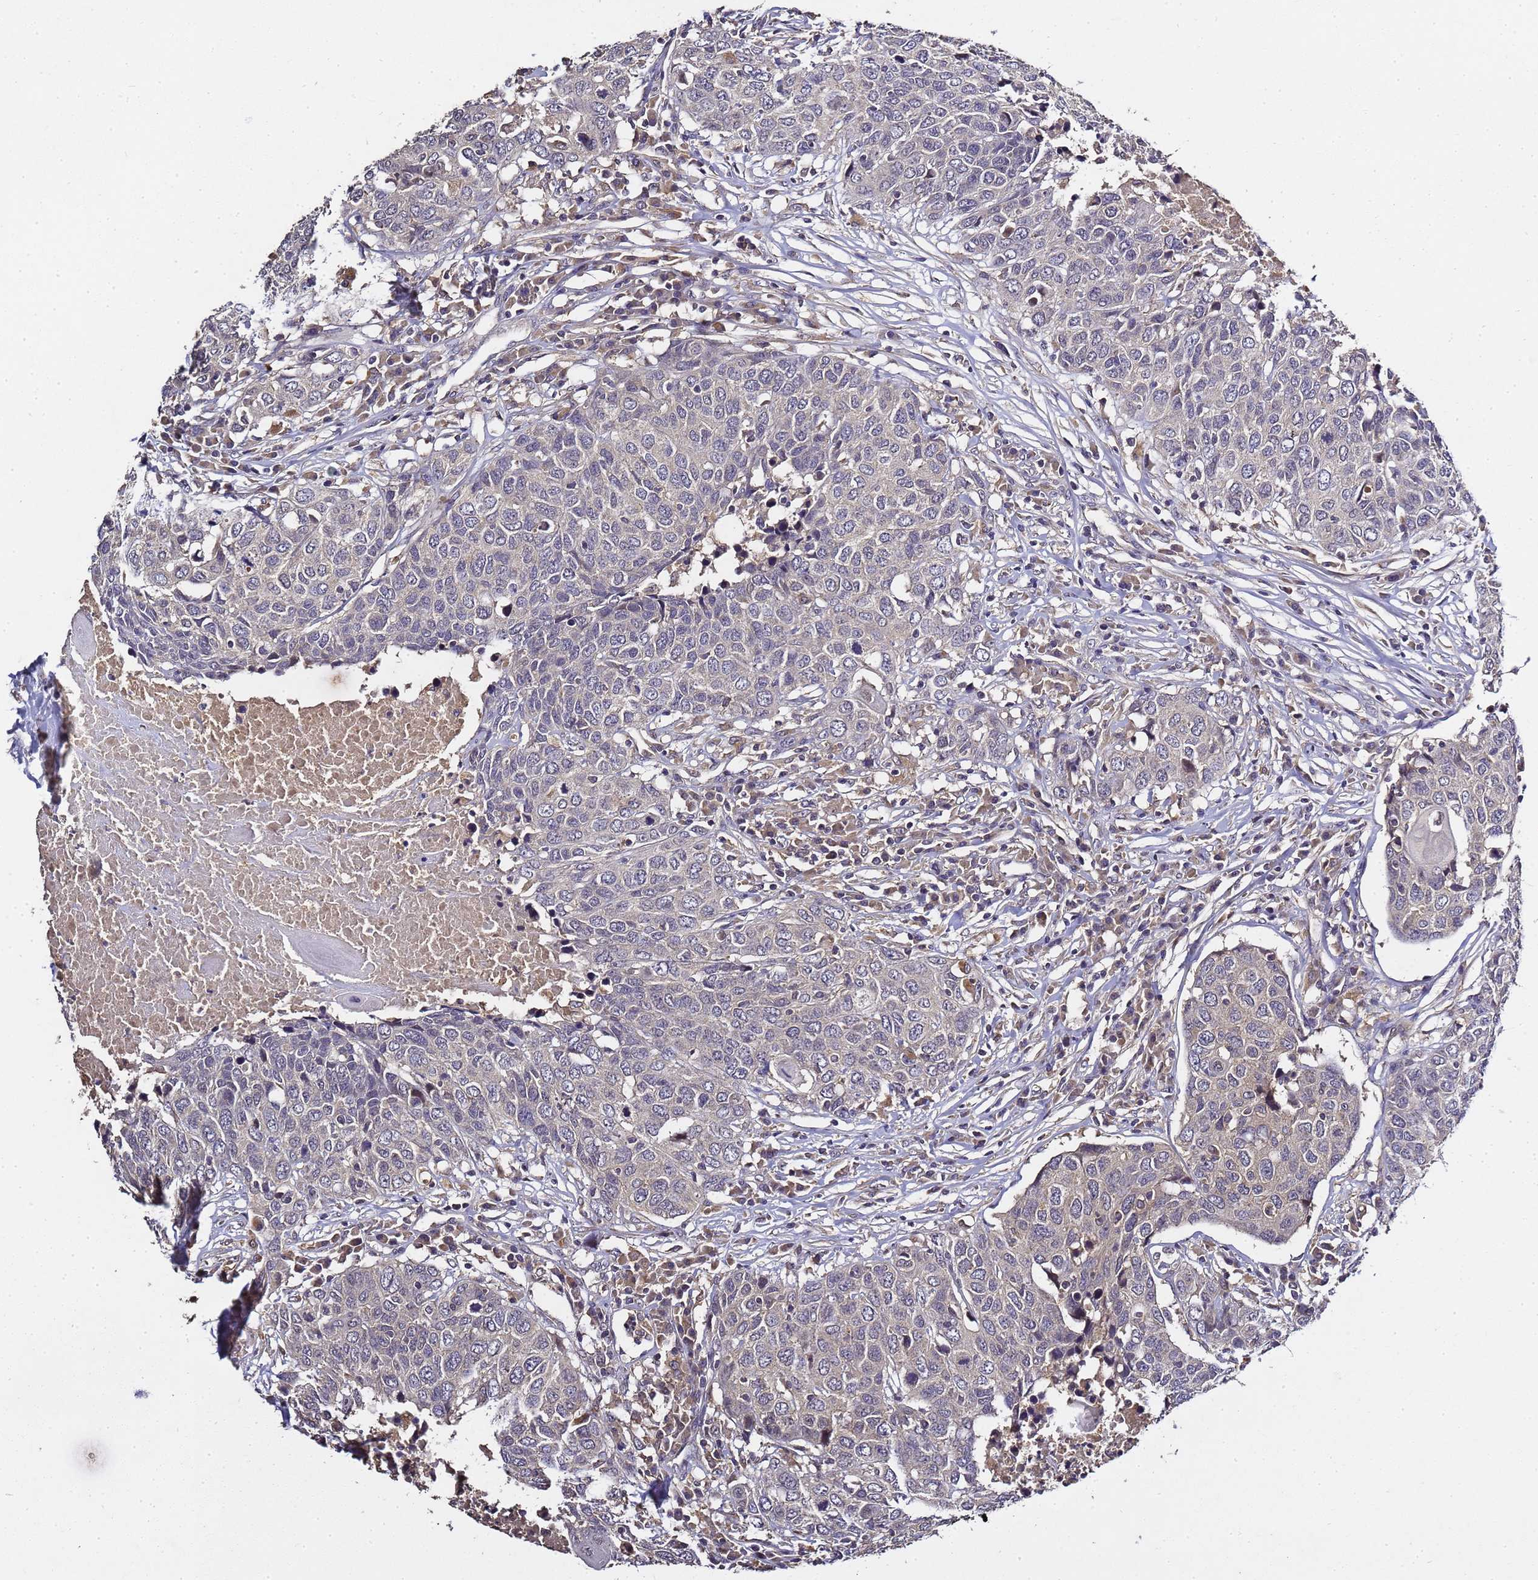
{"staining": {"intensity": "negative", "quantity": "none", "location": "none"}, "tissue": "head and neck cancer", "cell_type": "Tumor cells", "image_type": "cancer", "snomed": [{"axis": "morphology", "description": "Squamous cell carcinoma, NOS"}, {"axis": "topography", "description": "Head-Neck"}], "caption": "DAB immunohistochemical staining of squamous cell carcinoma (head and neck) exhibits no significant positivity in tumor cells.", "gene": "LGI4", "patient": {"sex": "male", "age": 66}}